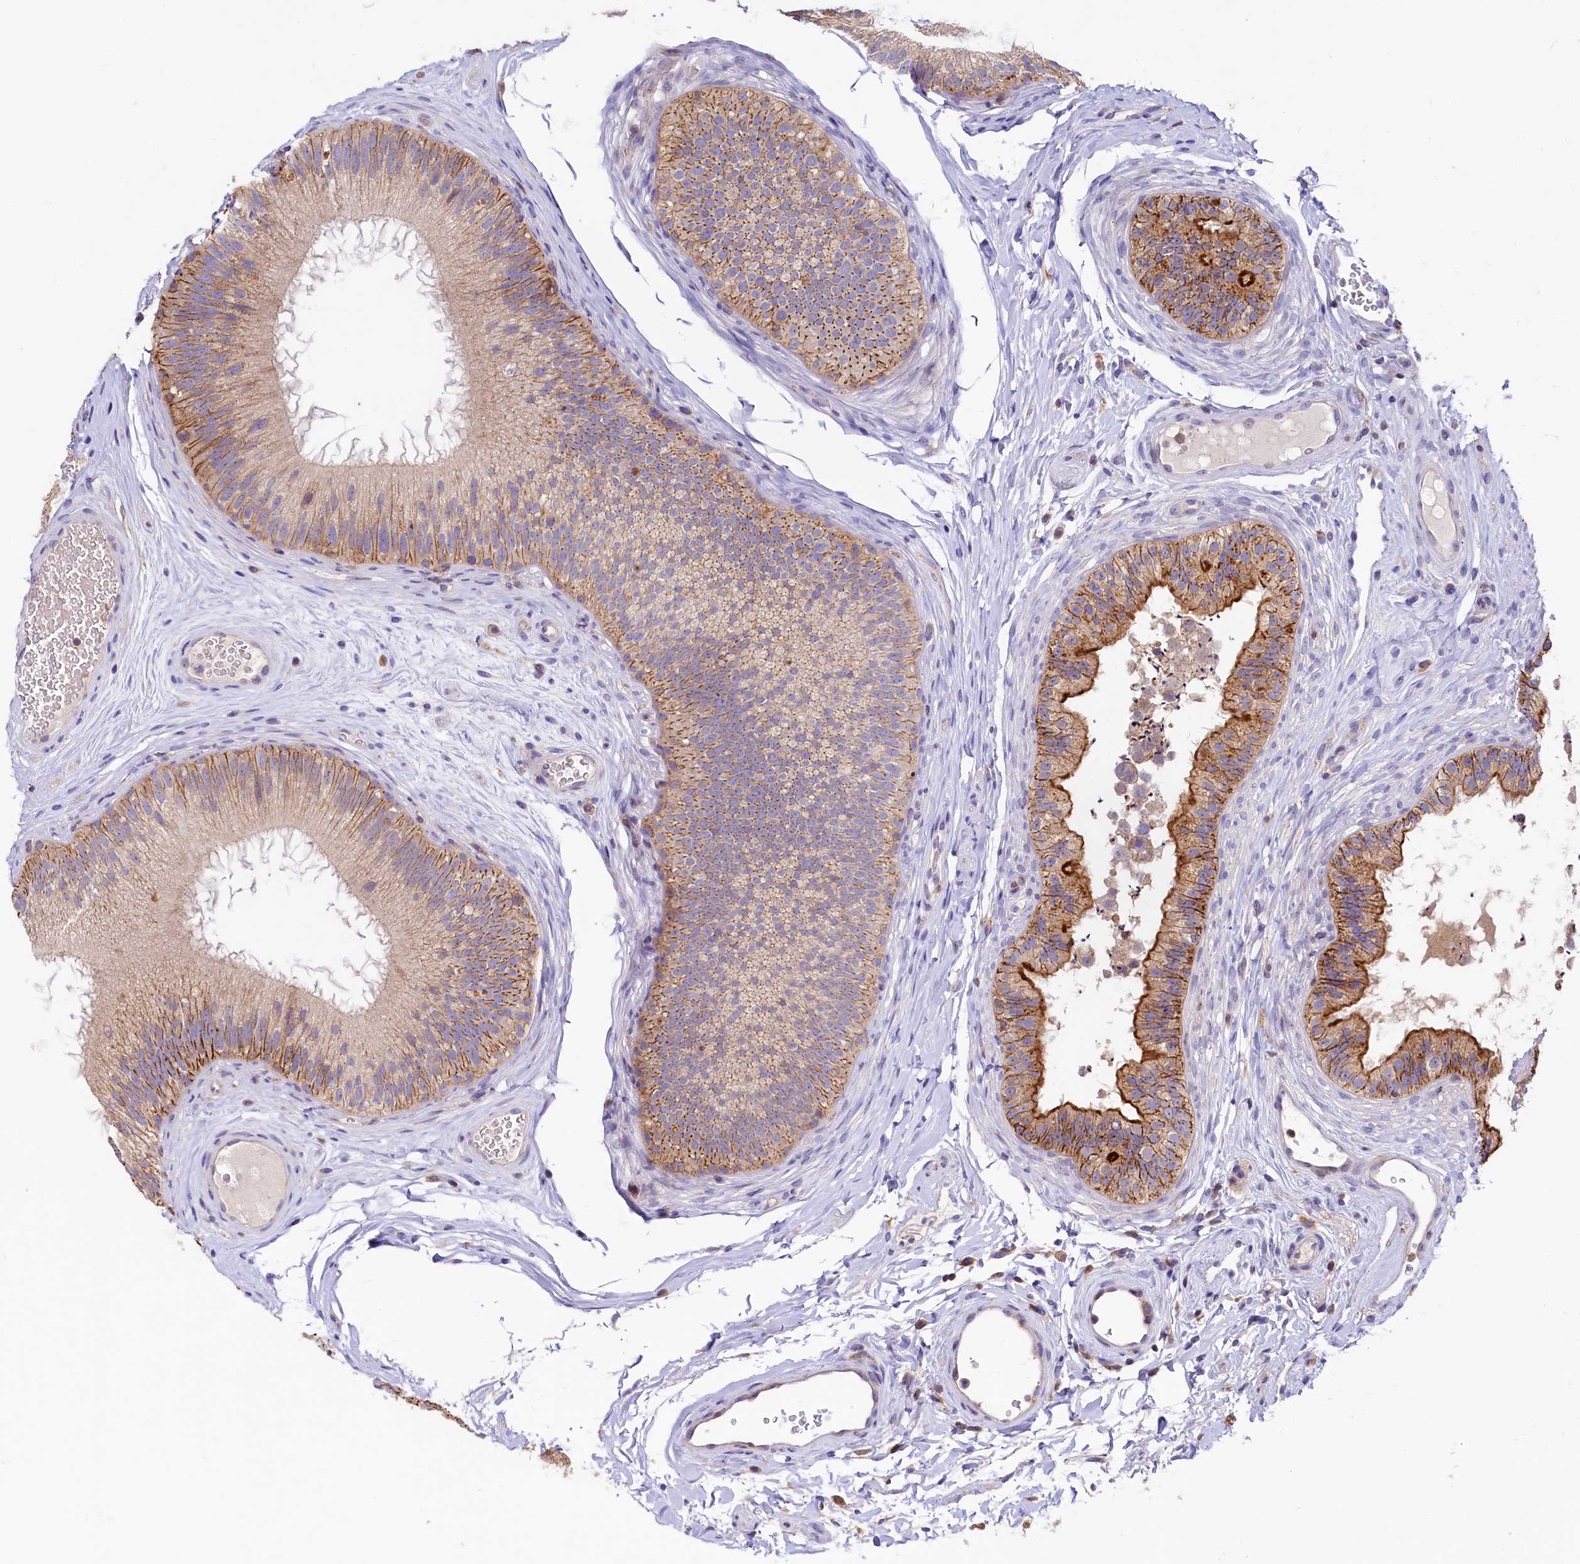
{"staining": {"intensity": "strong", "quantity": "25%-75%", "location": "cytoplasmic/membranous"}, "tissue": "epididymis", "cell_type": "Glandular cells", "image_type": "normal", "snomed": [{"axis": "morphology", "description": "Normal tissue, NOS"}, {"axis": "topography", "description": "Epididymis"}], "caption": "Protein expression analysis of unremarkable epididymis exhibits strong cytoplasmic/membranous expression in approximately 25%-75% of glandular cells. The staining was performed using DAB, with brown indicating positive protein expression. Nuclei are stained blue with hematoxylin.", "gene": "HPS6", "patient": {"sex": "male", "age": 45}}